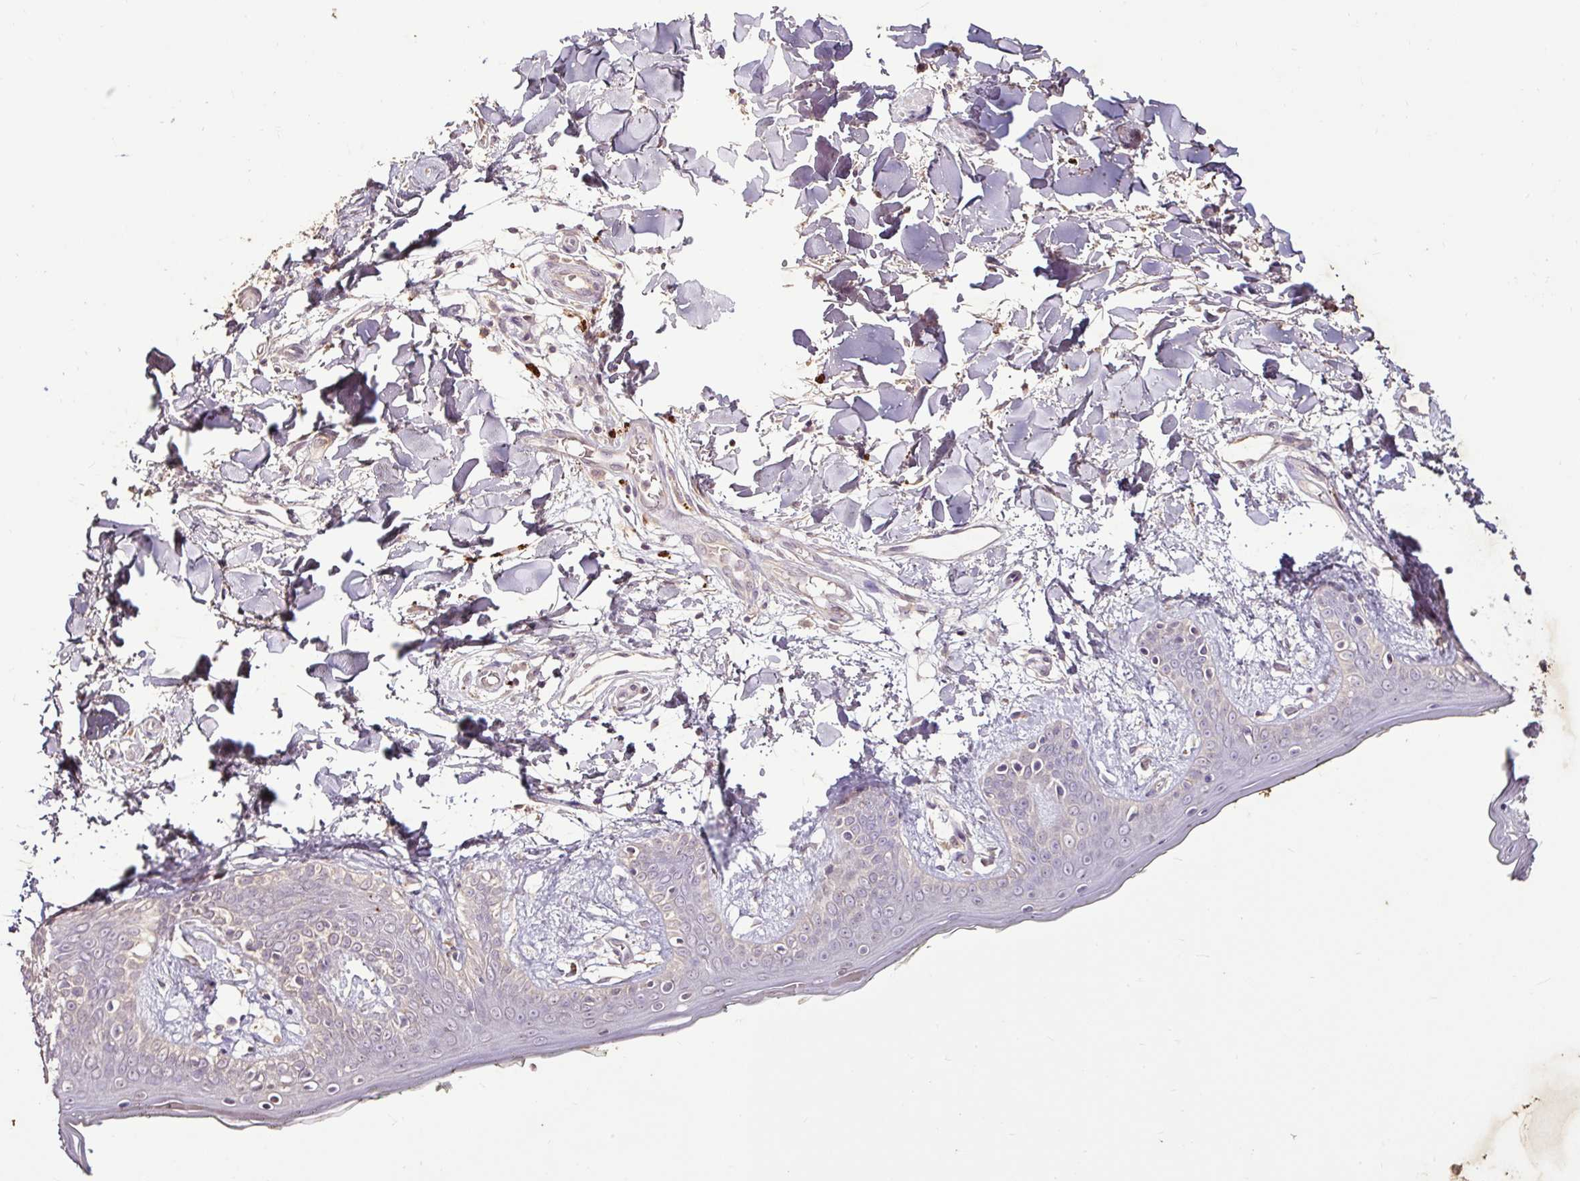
{"staining": {"intensity": "negative", "quantity": "none", "location": "none"}, "tissue": "skin", "cell_type": "Fibroblasts", "image_type": "normal", "snomed": [{"axis": "morphology", "description": "Normal tissue, NOS"}, {"axis": "topography", "description": "Skin"}], "caption": "This is a micrograph of immunohistochemistry (IHC) staining of benign skin, which shows no staining in fibroblasts. (Stains: DAB (3,3'-diaminobenzidine) immunohistochemistry (IHC) with hematoxylin counter stain, Microscopy: brightfield microscopy at high magnification).", "gene": "LRTM2", "patient": {"sex": "female", "age": 34}}